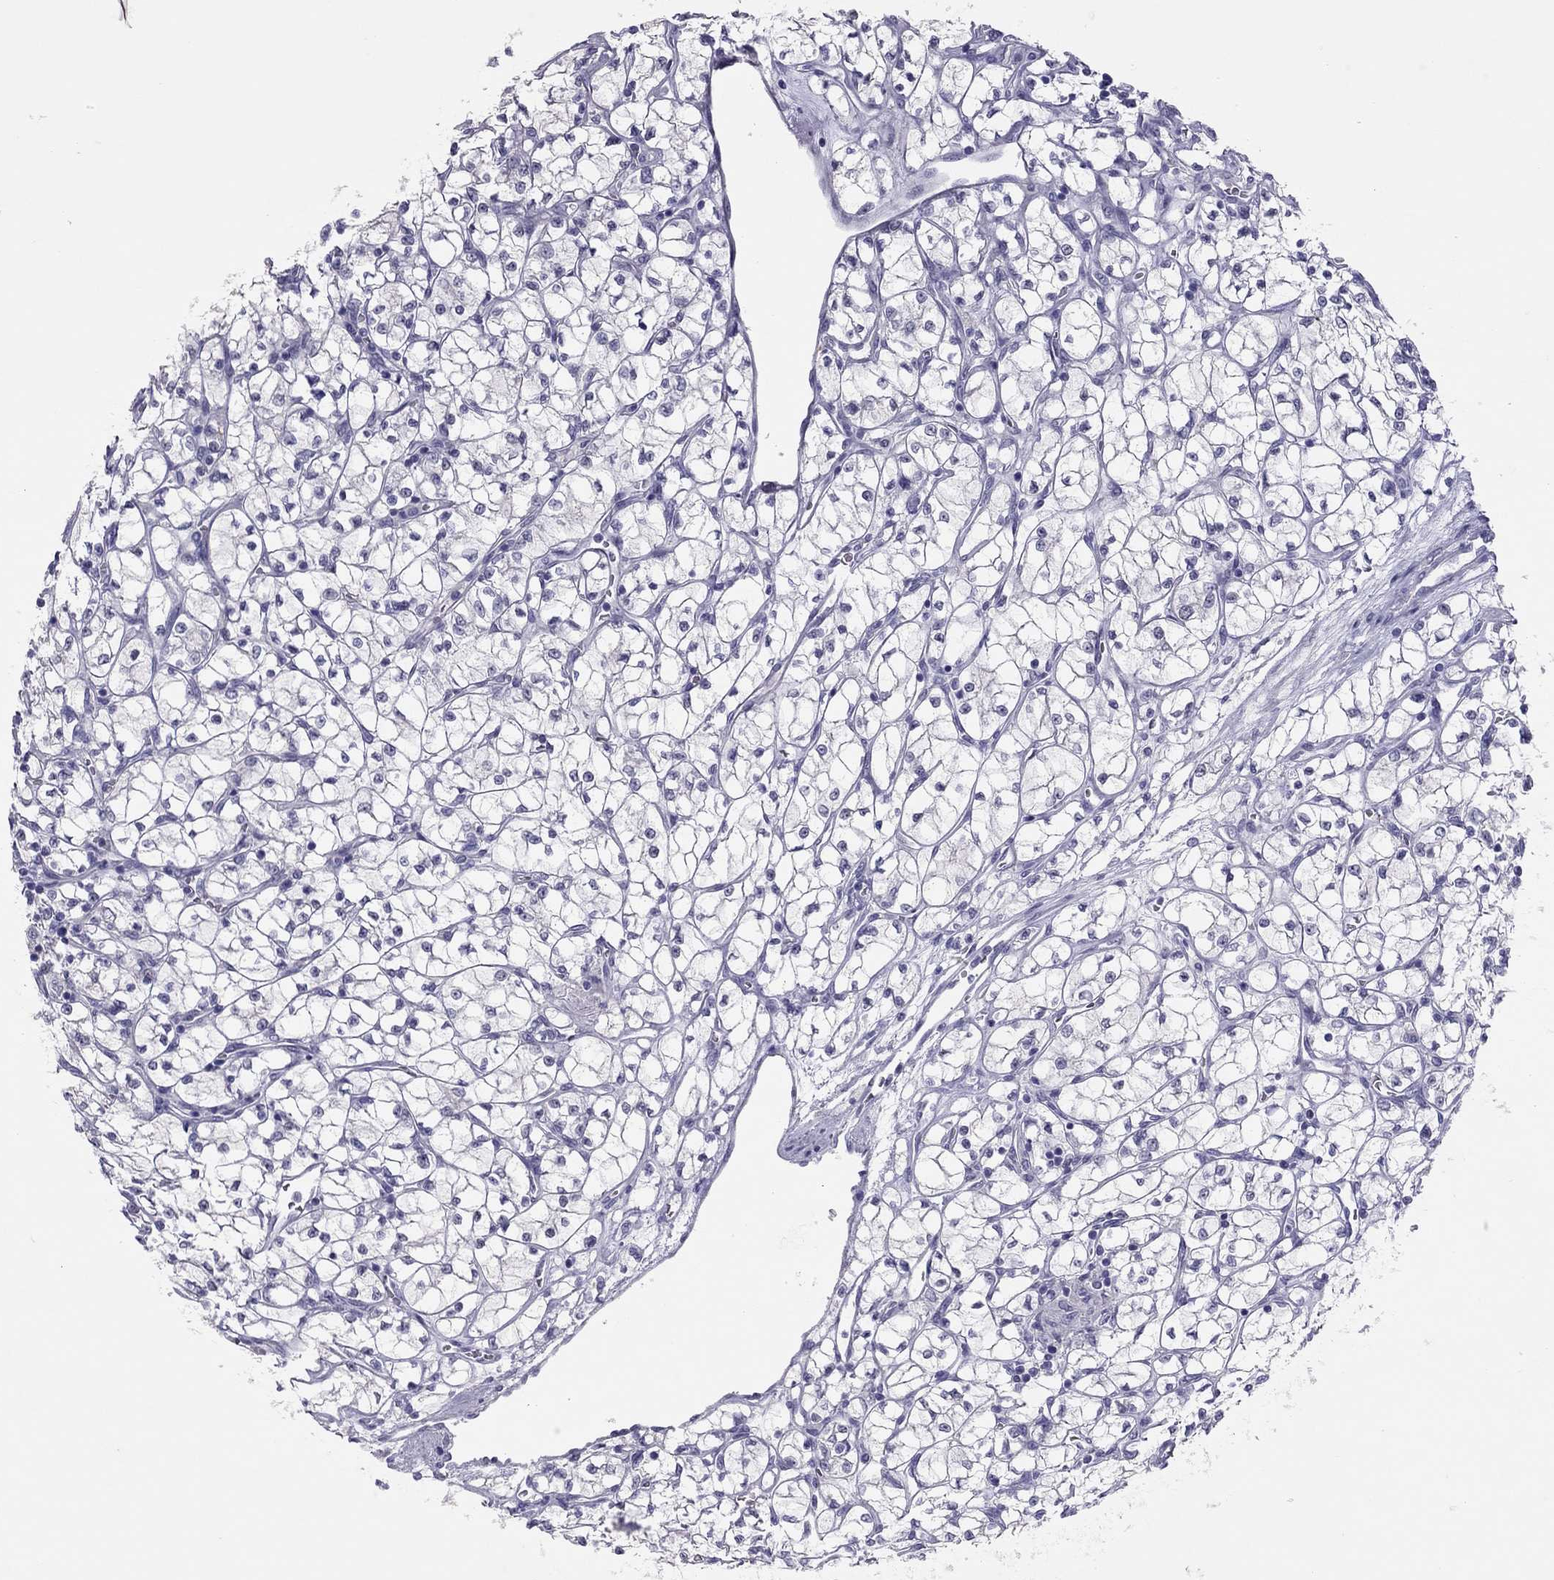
{"staining": {"intensity": "negative", "quantity": "none", "location": "none"}, "tissue": "renal cancer", "cell_type": "Tumor cells", "image_type": "cancer", "snomed": [{"axis": "morphology", "description": "Adenocarcinoma, NOS"}, {"axis": "topography", "description": "Kidney"}], "caption": "Human adenocarcinoma (renal) stained for a protein using immunohistochemistry (IHC) shows no positivity in tumor cells.", "gene": "PHOX2A", "patient": {"sex": "female", "age": 64}}